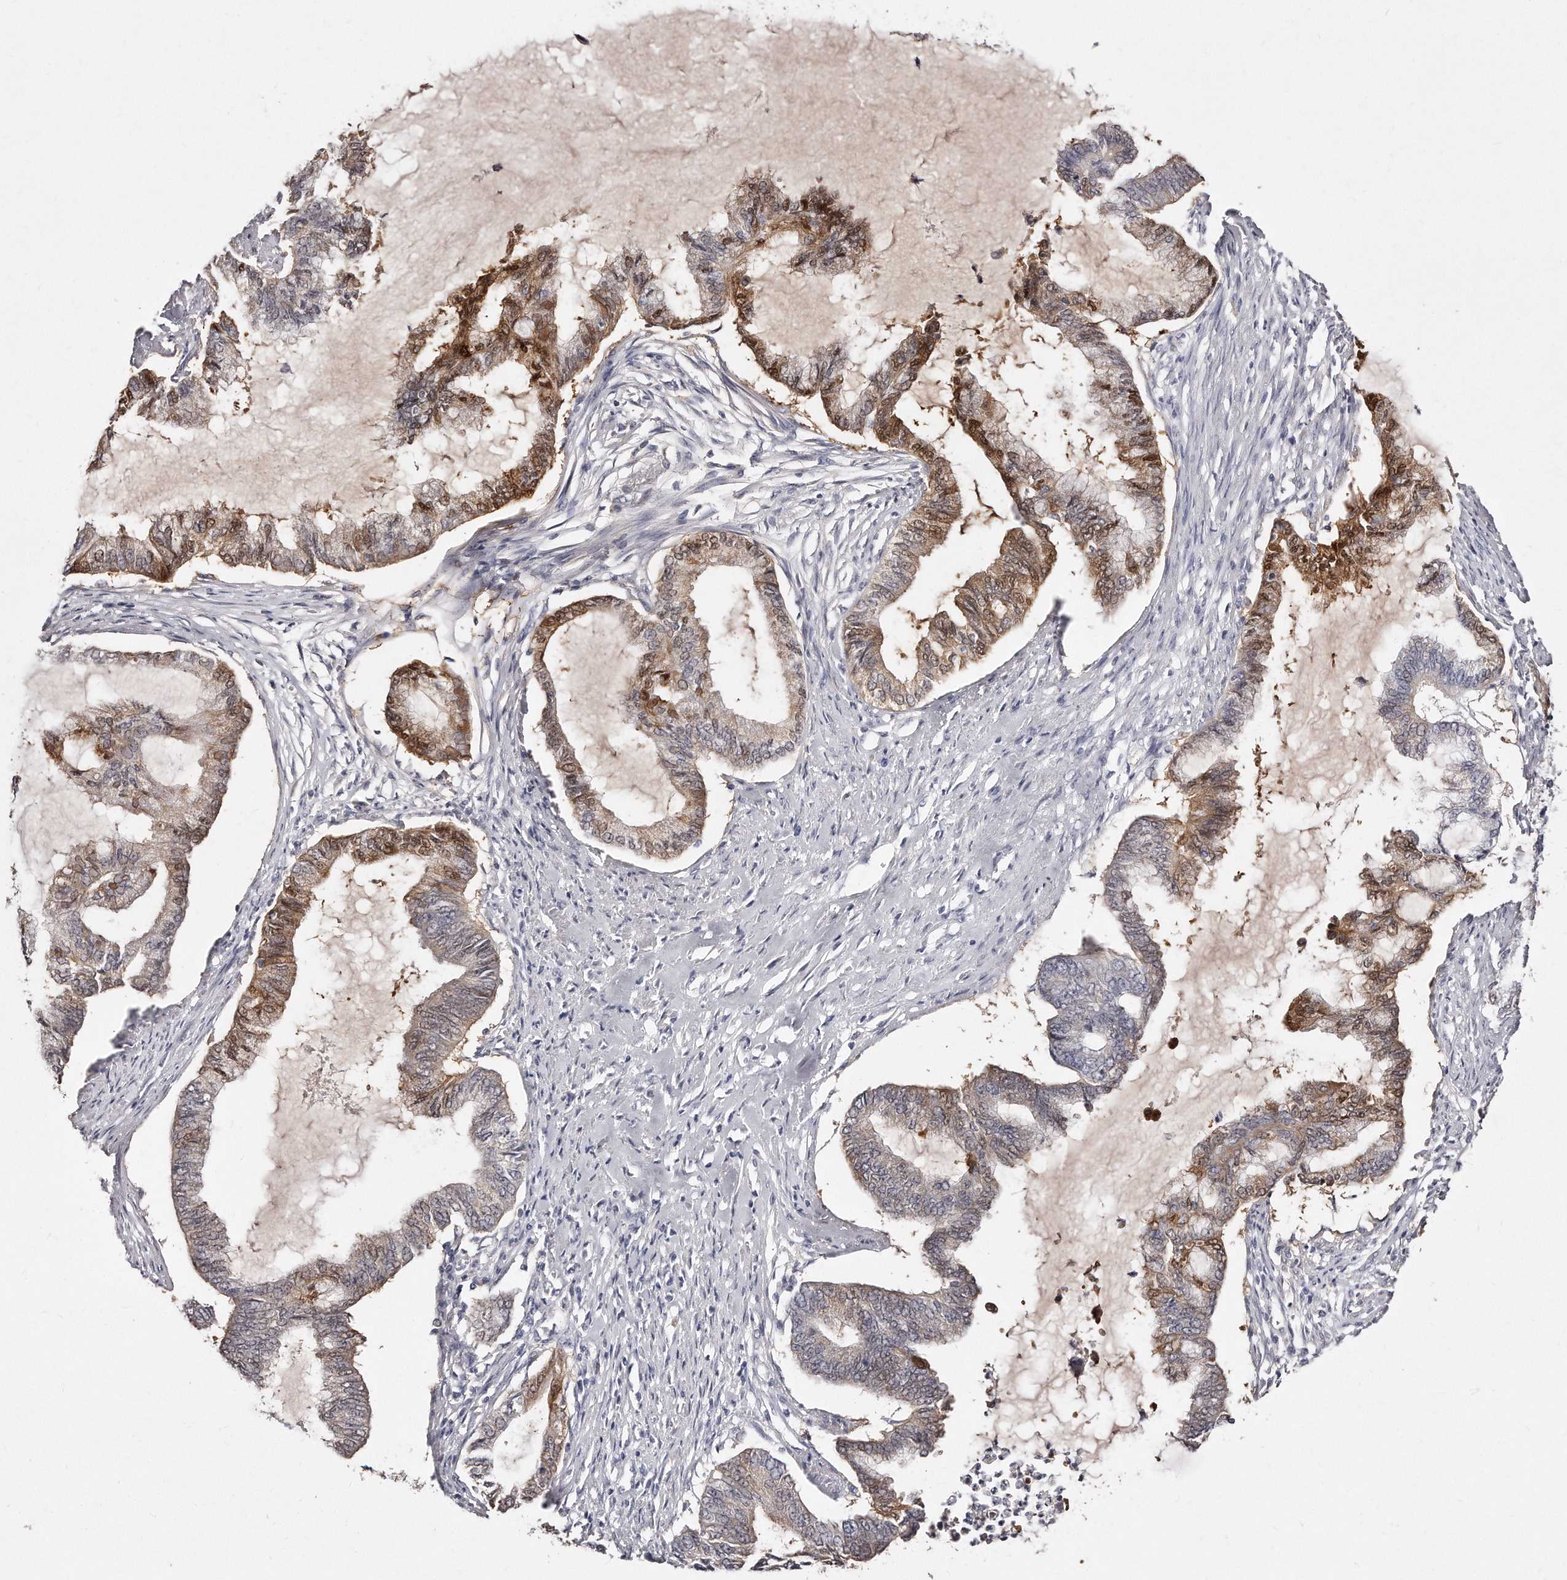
{"staining": {"intensity": "moderate", "quantity": "<25%", "location": "cytoplasmic/membranous,nuclear"}, "tissue": "endometrial cancer", "cell_type": "Tumor cells", "image_type": "cancer", "snomed": [{"axis": "morphology", "description": "Adenocarcinoma, NOS"}, {"axis": "topography", "description": "Endometrium"}], "caption": "The photomicrograph demonstrates a brown stain indicating the presence of a protein in the cytoplasmic/membranous and nuclear of tumor cells in endometrial cancer.", "gene": "GDA", "patient": {"sex": "female", "age": 86}}